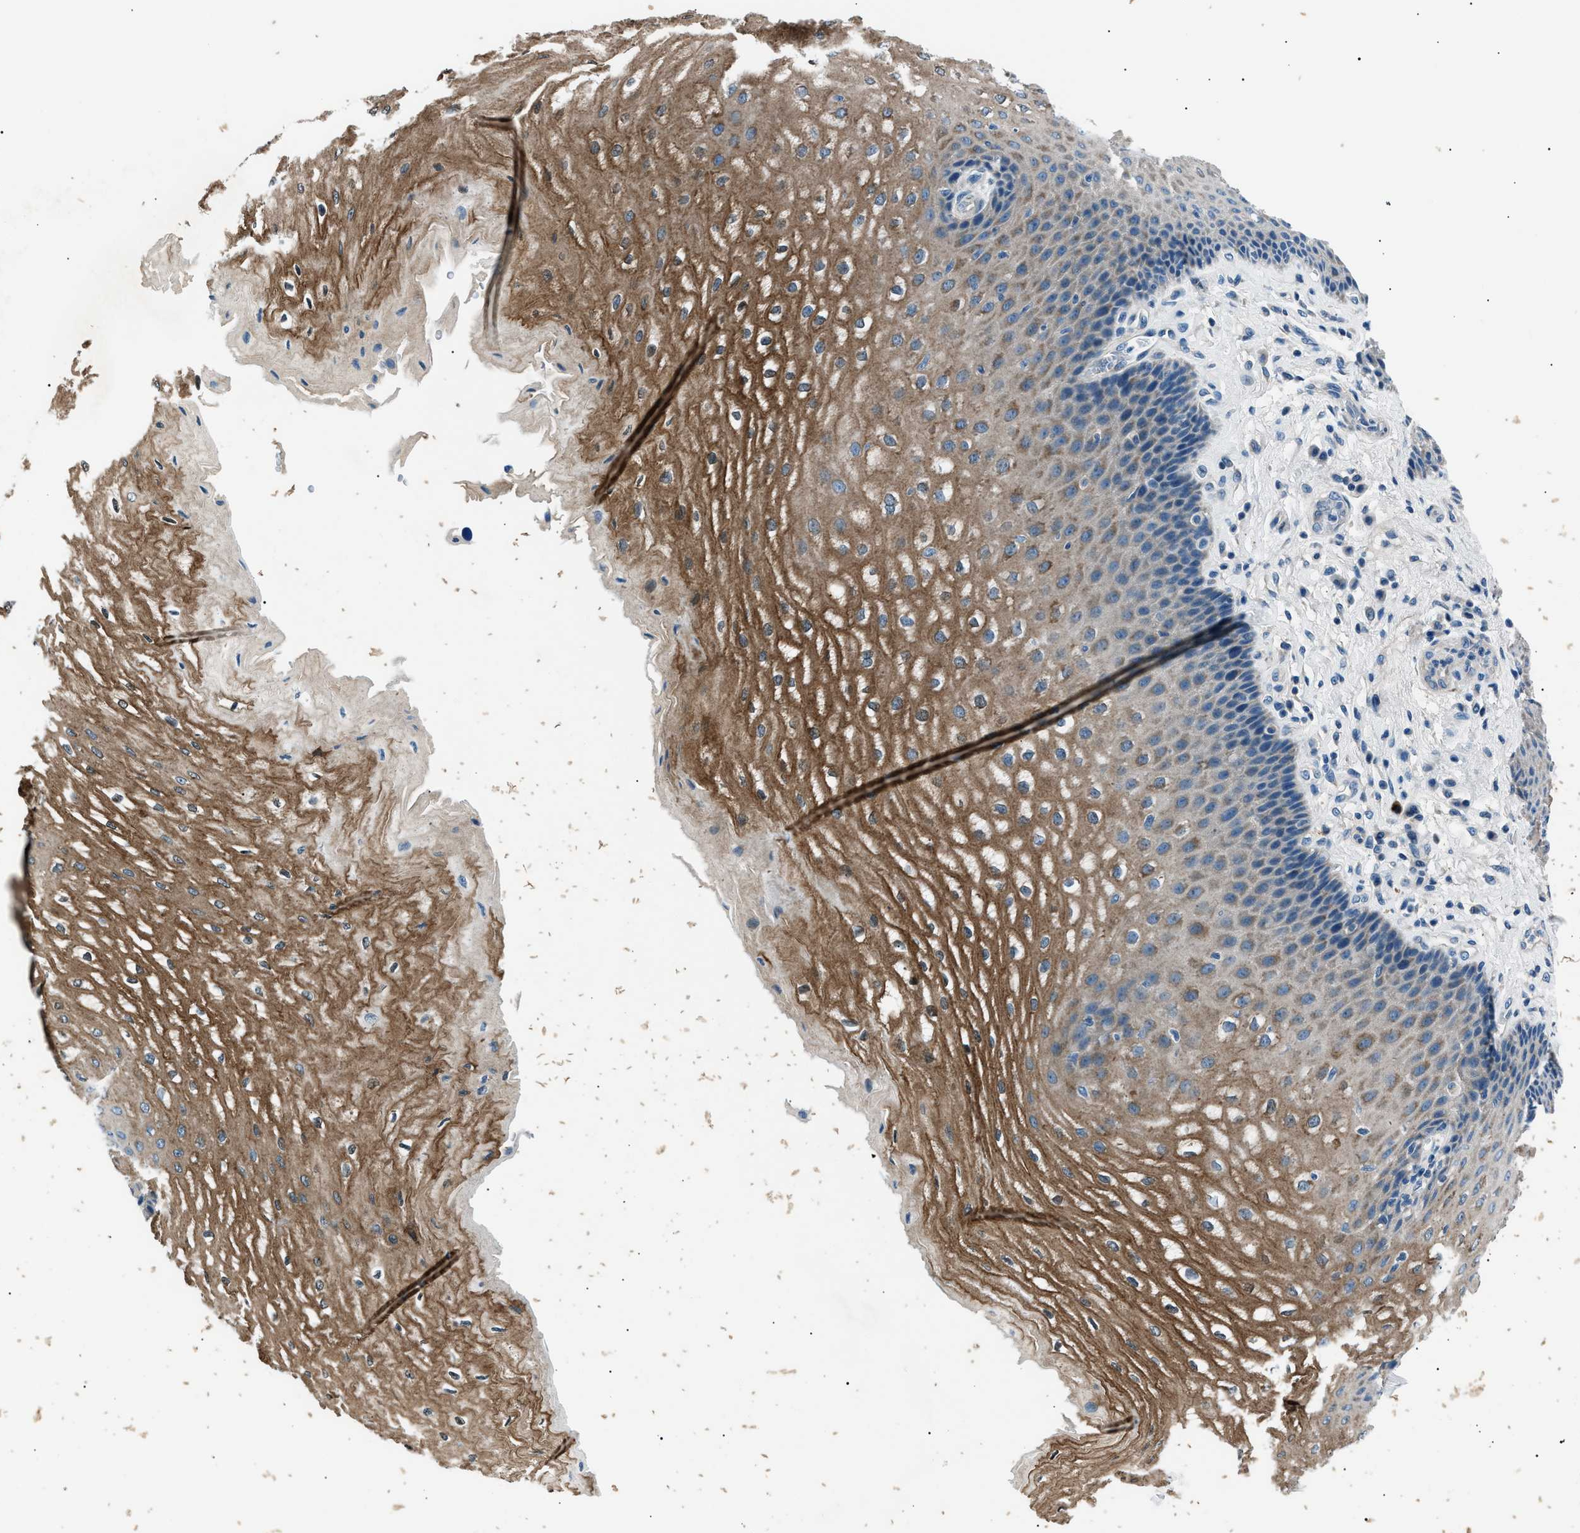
{"staining": {"intensity": "moderate", "quantity": ">75%", "location": "cytoplasmic/membranous"}, "tissue": "esophagus", "cell_type": "Squamous epithelial cells", "image_type": "normal", "snomed": [{"axis": "morphology", "description": "Normal tissue, NOS"}, {"axis": "topography", "description": "Esophagus"}], "caption": "IHC photomicrograph of normal esophagus: human esophagus stained using IHC reveals medium levels of moderate protein expression localized specifically in the cytoplasmic/membranous of squamous epithelial cells, appearing as a cytoplasmic/membranous brown color.", "gene": "LRRC37B", "patient": {"sex": "male", "age": 54}}